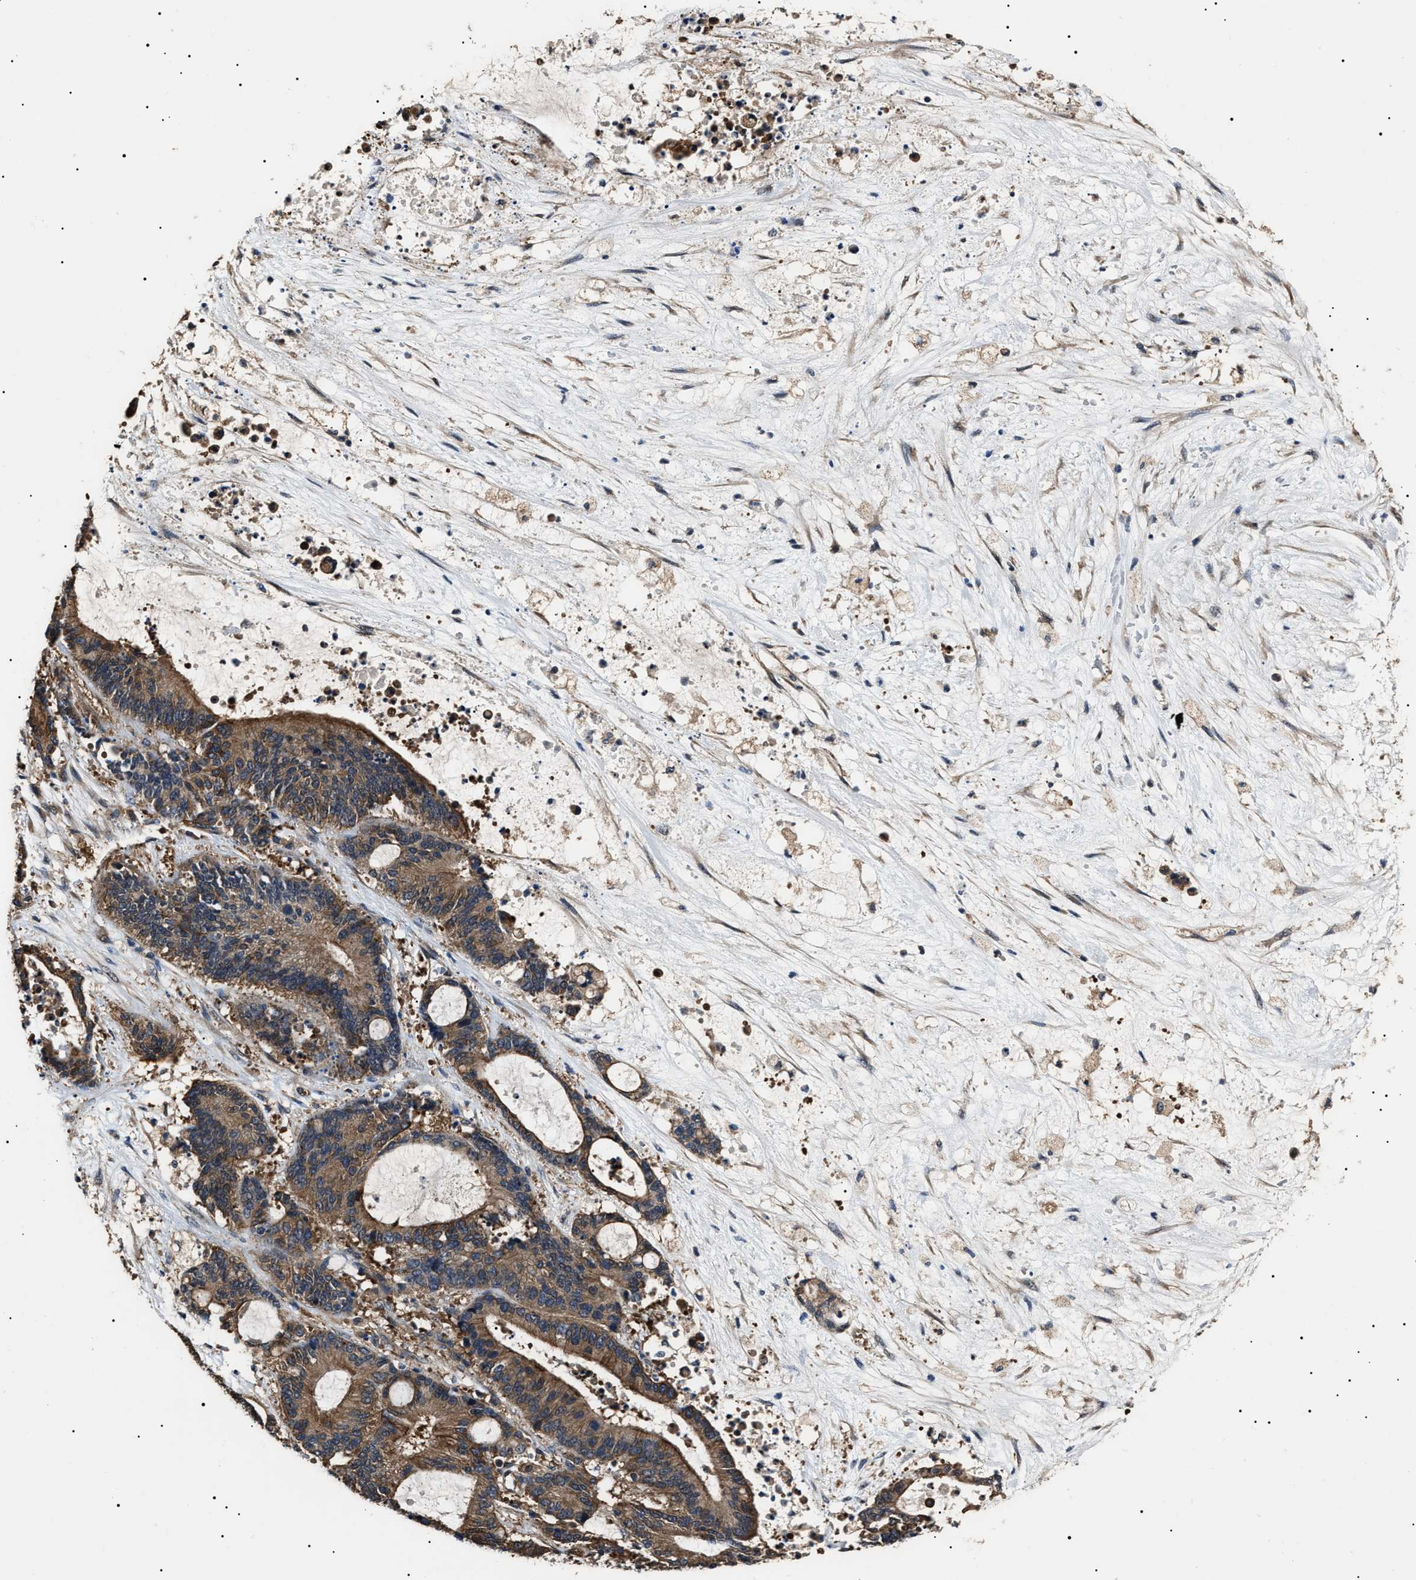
{"staining": {"intensity": "moderate", "quantity": ">75%", "location": "cytoplasmic/membranous"}, "tissue": "liver cancer", "cell_type": "Tumor cells", "image_type": "cancer", "snomed": [{"axis": "morphology", "description": "Normal tissue, NOS"}, {"axis": "morphology", "description": "Cholangiocarcinoma"}, {"axis": "topography", "description": "Liver"}, {"axis": "topography", "description": "Peripheral nerve tissue"}], "caption": "About >75% of tumor cells in cholangiocarcinoma (liver) demonstrate moderate cytoplasmic/membranous protein positivity as visualized by brown immunohistochemical staining.", "gene": "CCT8", "patient": {"sex": "female", "age": 73}}